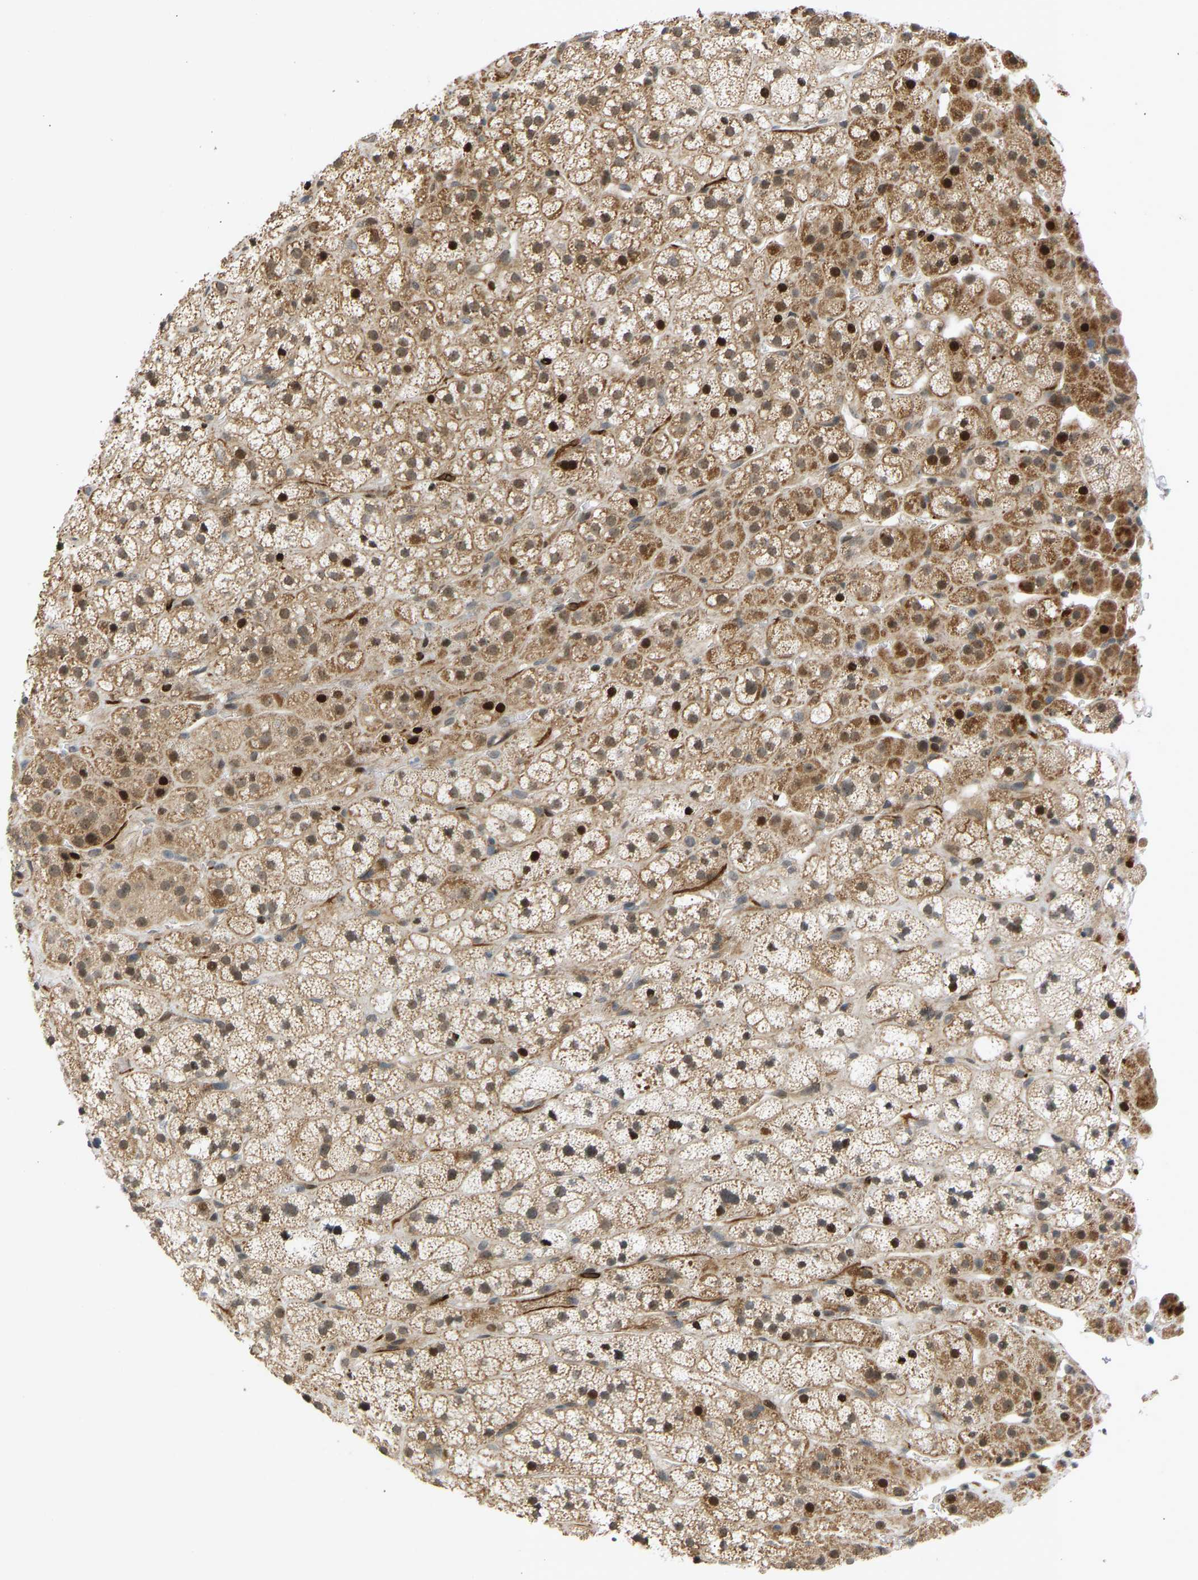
{"staining": {"intensity": "moderate", "quantity": ">75%", "location": "cytoplasmic/membranous,nuclear"}, "tissue": "adrenal gland", "cell_type": "Glandular cells", "image_type": "normal", "snomed": [{"axis": "morphology", "description": "Normal tissue, NOS"}, {"axis": "topography", "description": "Adrenal gland"}], "caption": "A photomicrograph of human adrenal gland stained for a protein exhibits moderate cytoplasmic/membranous,nuclear brown staining in glandular cells.", "gene": "BAG1", "patient": {"sex": "male", "age": 56}}